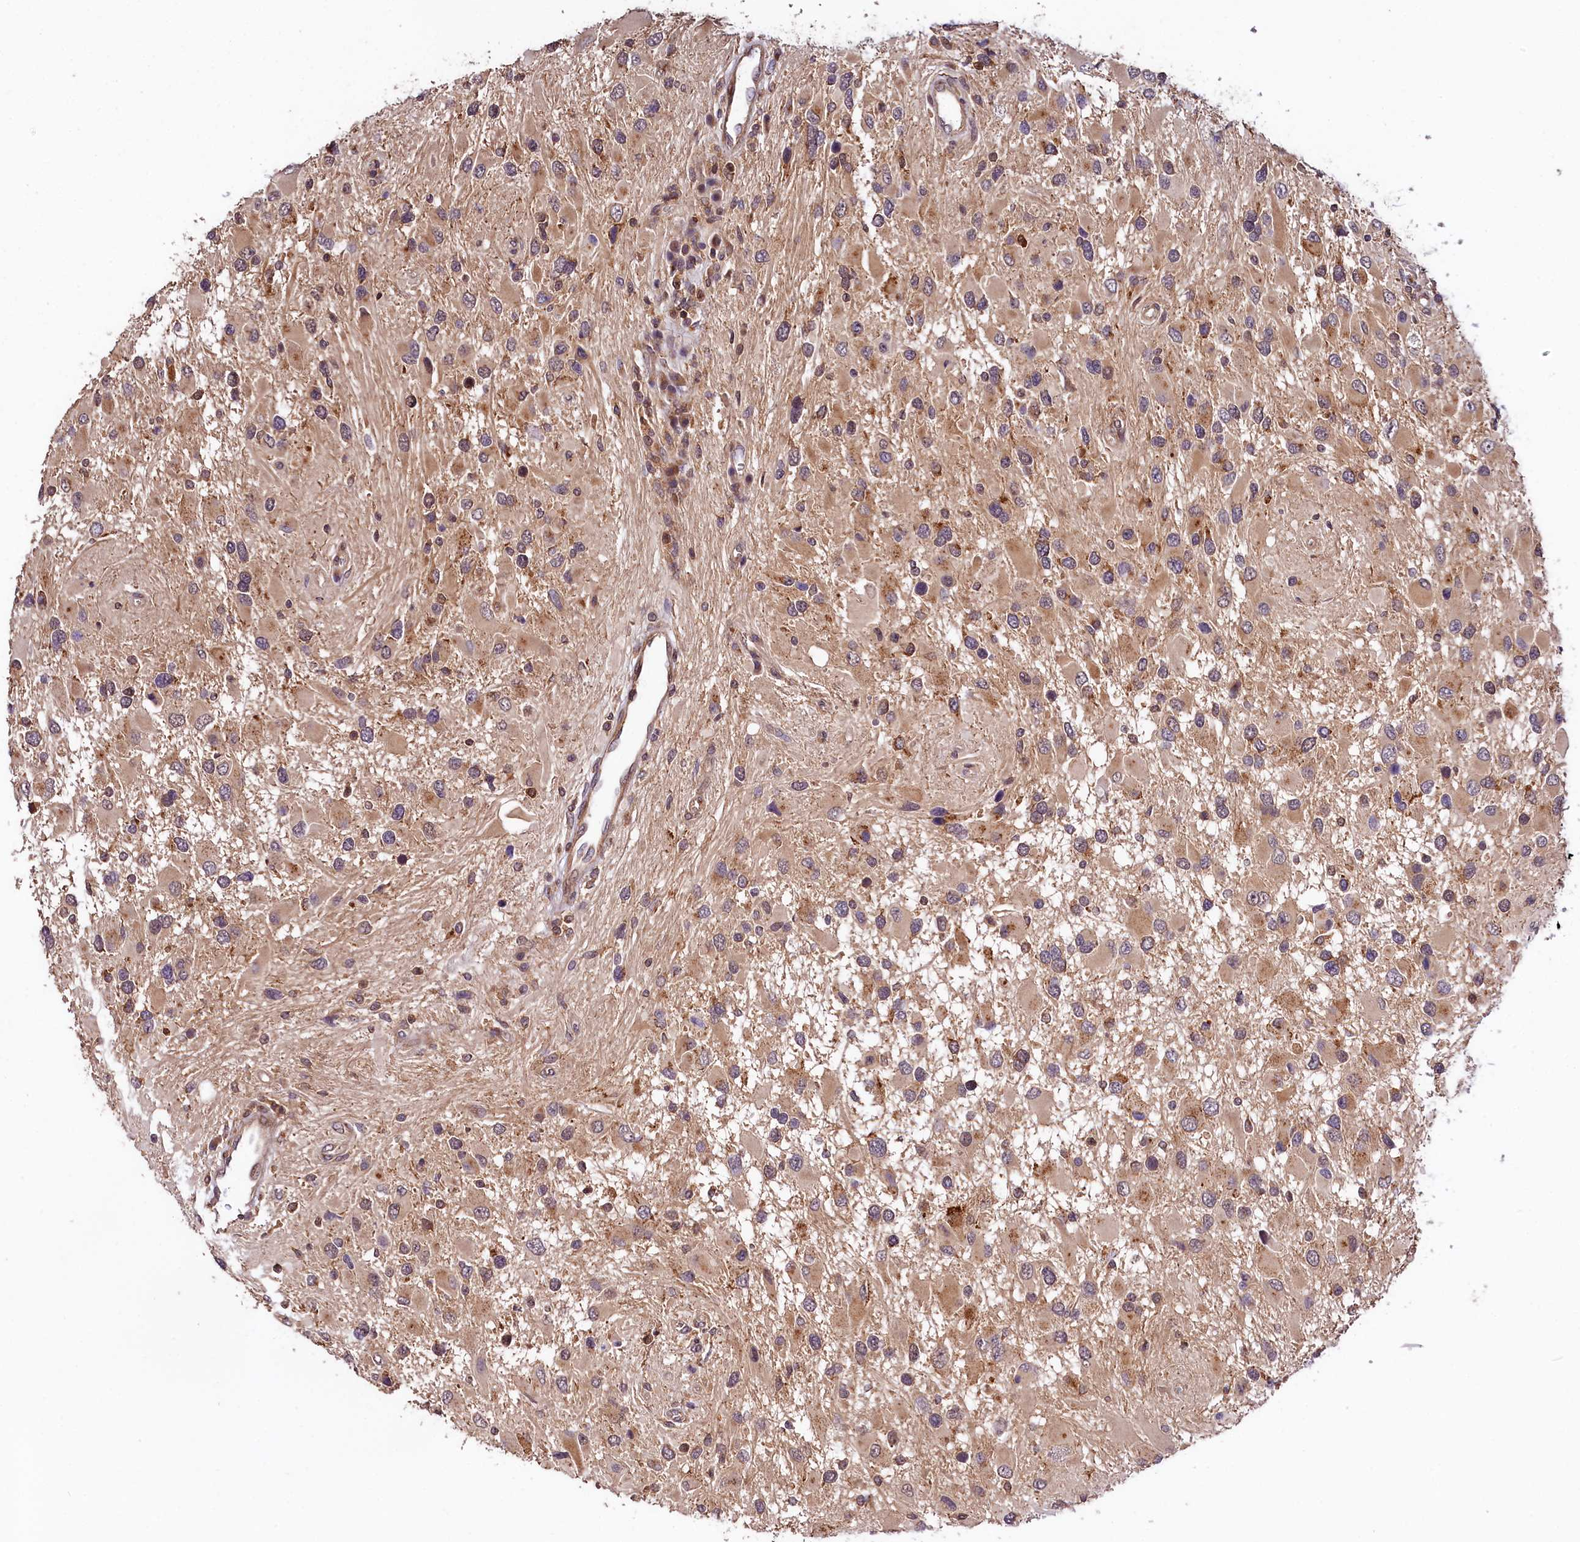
{"staining": {"intensity": "moderate", "quantity": "<25%", "location": "cytoplasmic/membranous"}, "tissue": "glioma", "cell_type": "Tumor cells", "image_type": "cancer", "snomed": [{"axis": "morphology", "description": "Glioma, malignant, High grade"}, {"axis": "topography", "description": "Brain"}], "caption": "Immunohistochemistry histopathology image of neoplastic tissue: human malignant glioma (high-grade) stained using immunohistochemistry reveals low levels of moderate protein expression localized specifically in the cytoplasmic/membranous of tumor cells, appearing as a cytoplasmic/membranous brown color.", "gene": "CHORDC1", "patient": {"sex": "male", "age": 53}}